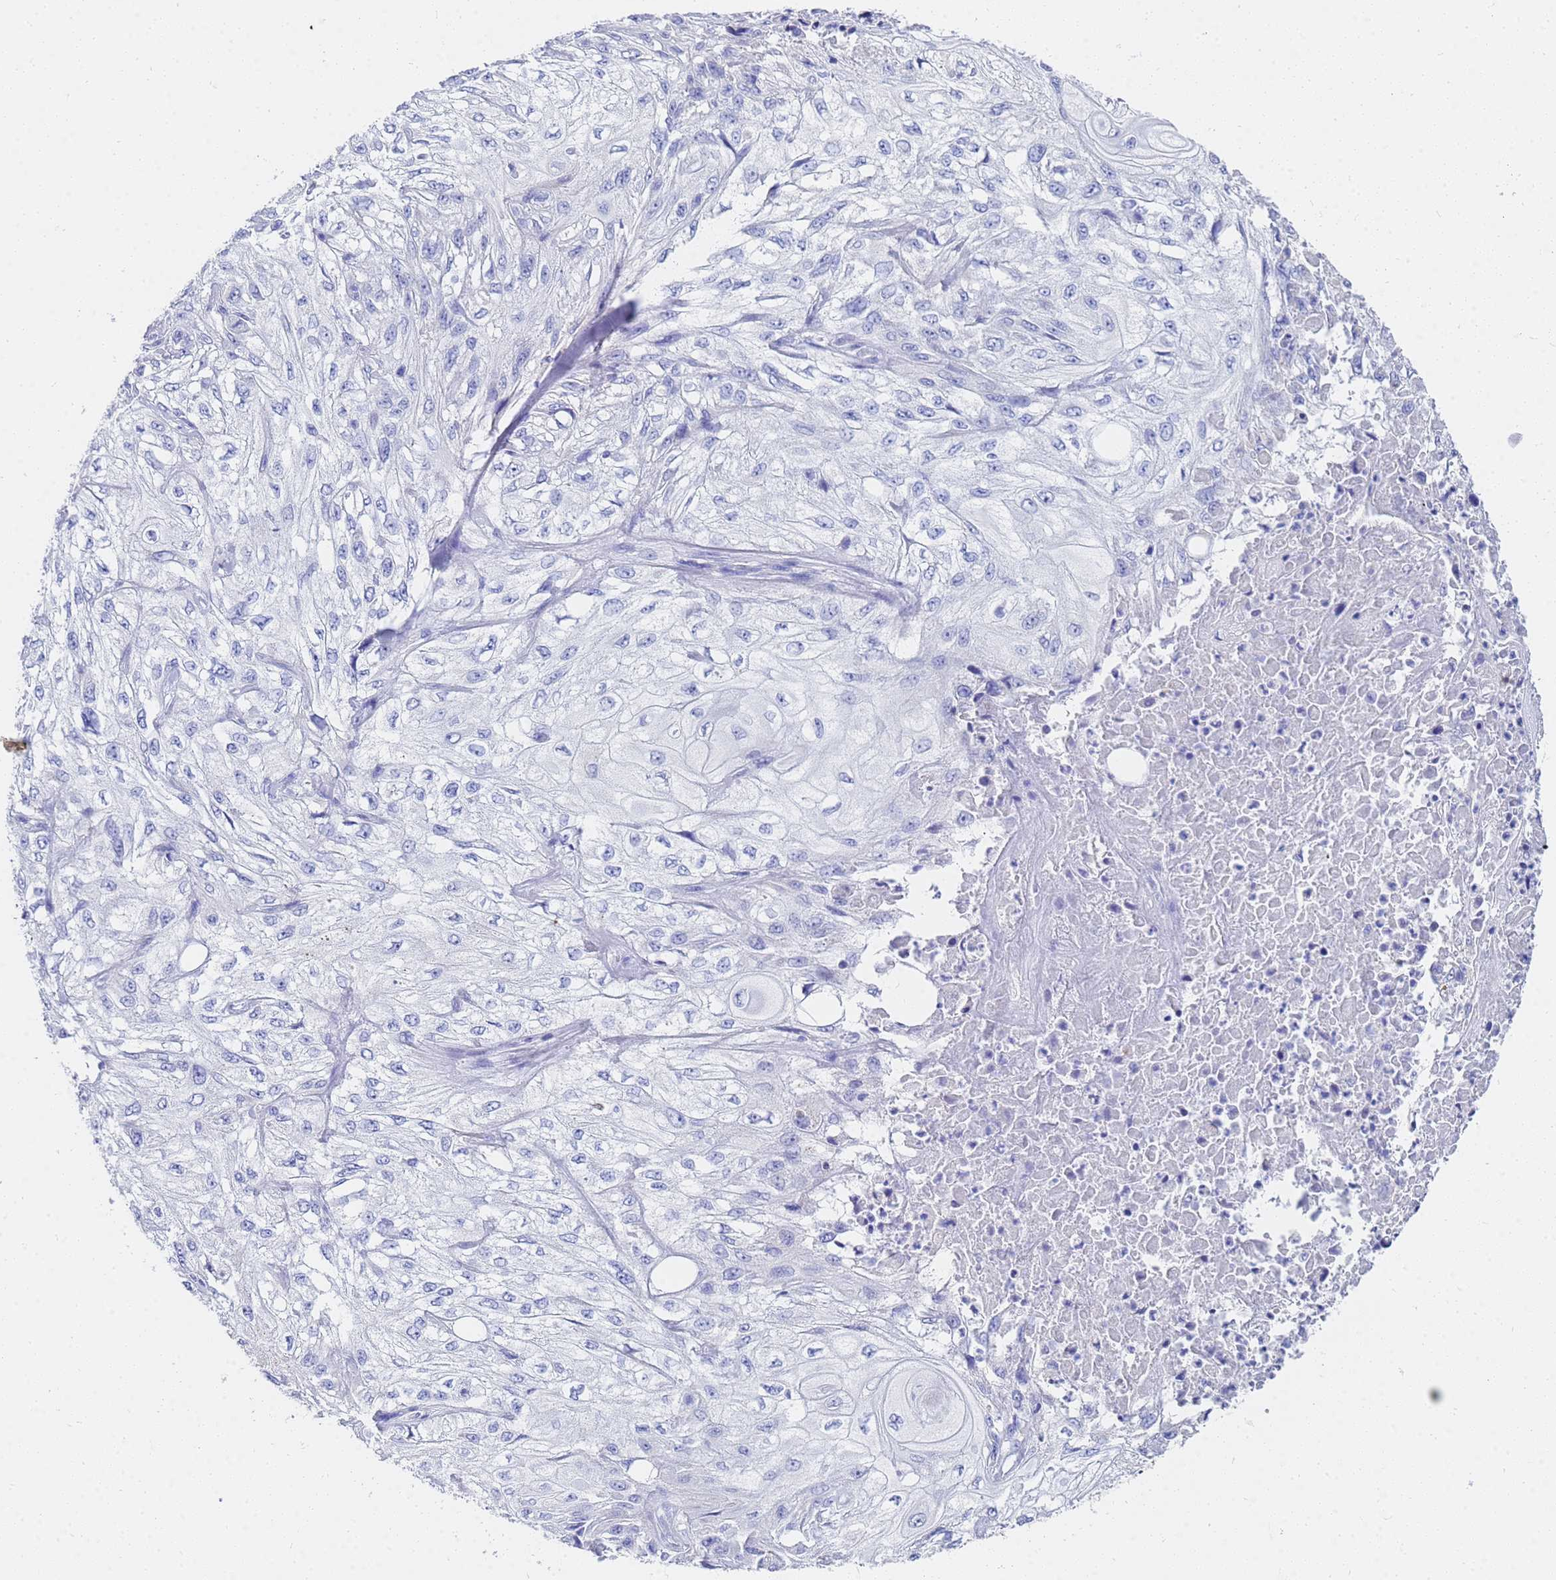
{"staining": {"intensity": "negative", "quantity": "none", "location": "none"}, "tissue": "skin cancer", "cell_type": "Tumor cells", "image_type": "cancer", "snomed": [{"axis": "morphology", "description": "Squamous cell carcinoma, NOS"}, {"axis": "morphology", "description": "Squamous cell carcinoma, metastatic, NOS"}, {"axis": "topography", "description": "Skin"}, {"axis": "topography", "description": "Lymph node"}], "caption": "Immunohistochemistry photomicrograph of neoplastic tissue: skin metastatic squamous cell carcinoma stained with DAB demonstrates no significant protein staining in tumor cells.", "gene": "C2orf72", "patient": {"sex": "male", "age": 75}}